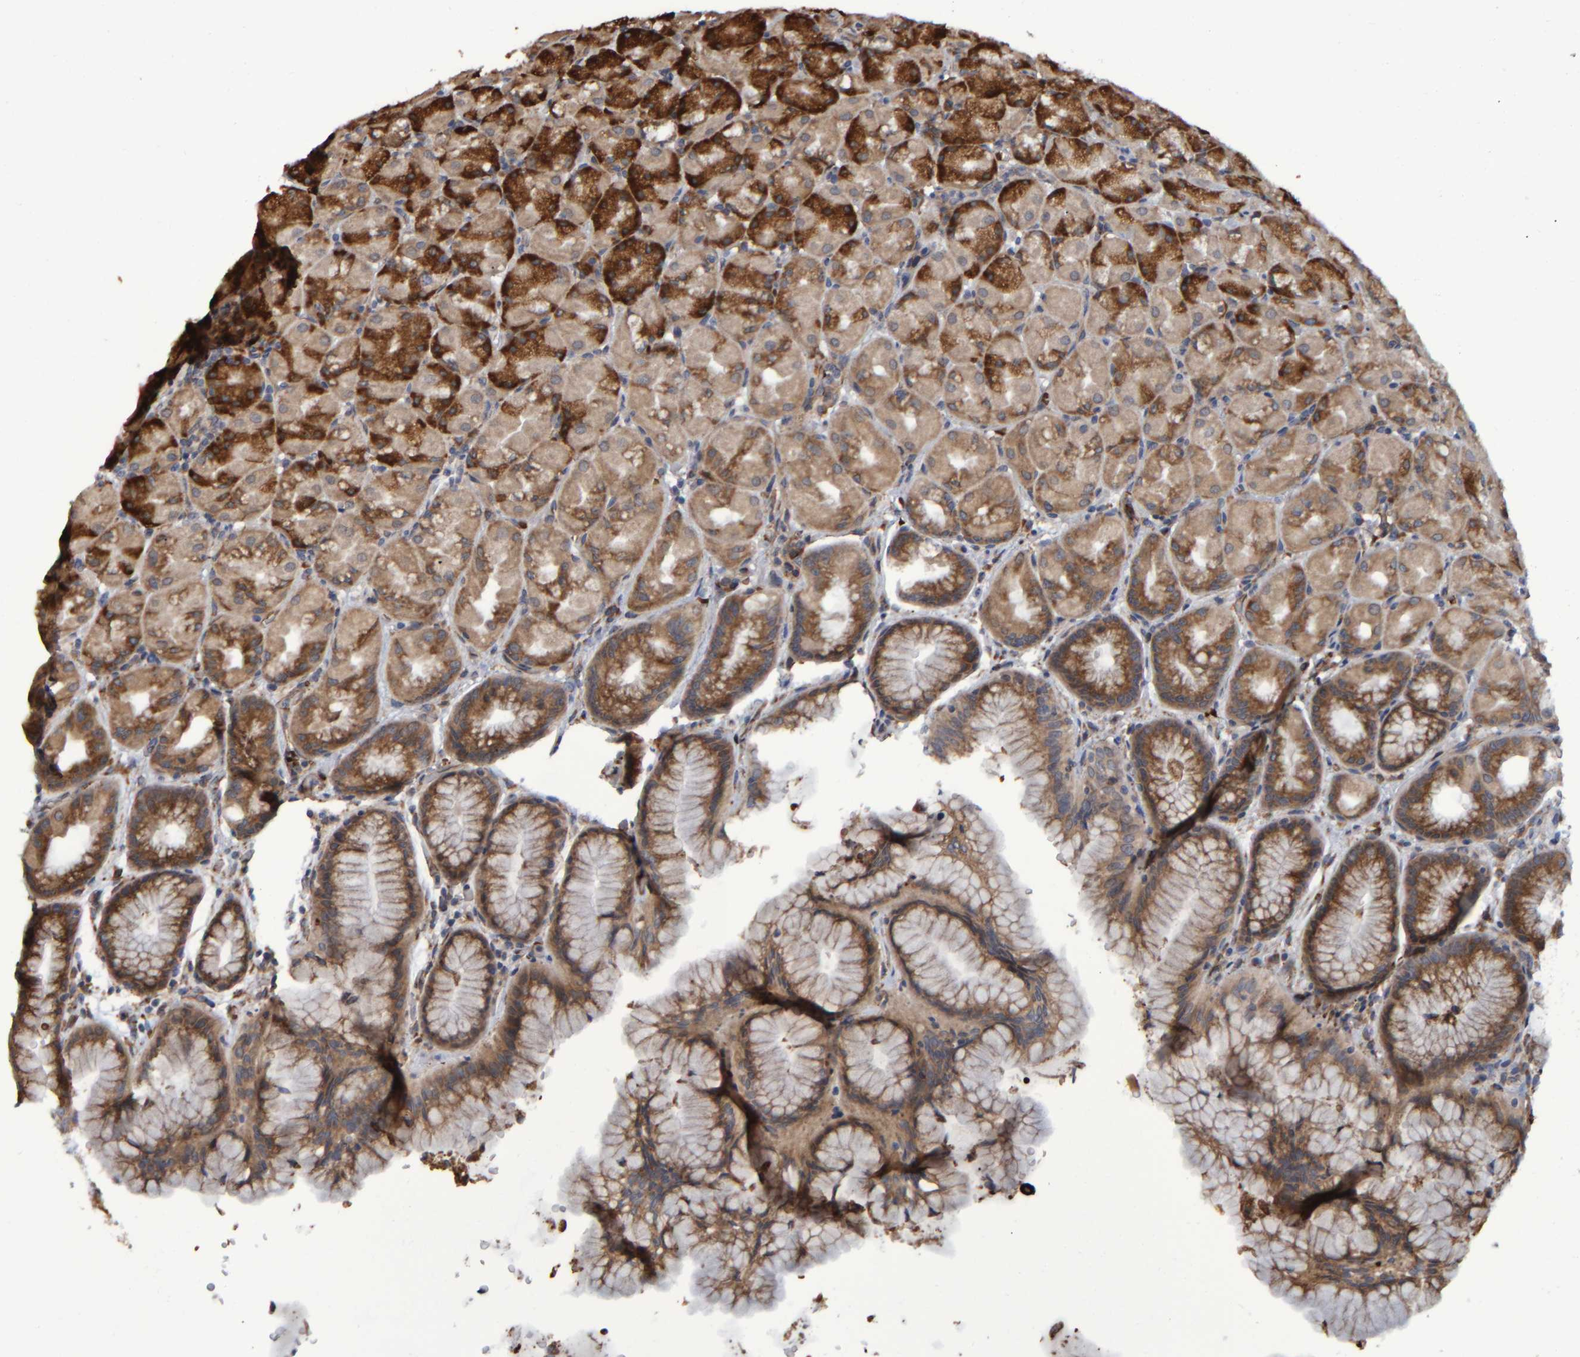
{"staining": {"intensity": "moderate", "quantity": ">75%", "location": "cytoplasmic/membranous"}, "tissue": "stomach", "cell_type": "Glandular cells", "image_type": "normal", "snomed": [{"axis": "morphology", "description": "Normal tissue, NOS"}, {"axis": "topography", "description": "Stomach, upper"}, {"axis": "topography", "description": "Stomach"}], "caption": "Protein analysis of unremarkable stomach exhibits moderate cytoplasmic/membranous staining in about >75% of glandular cells.", "gene": "SPAG5", "patient": {"sex": "male", "age": 48}}